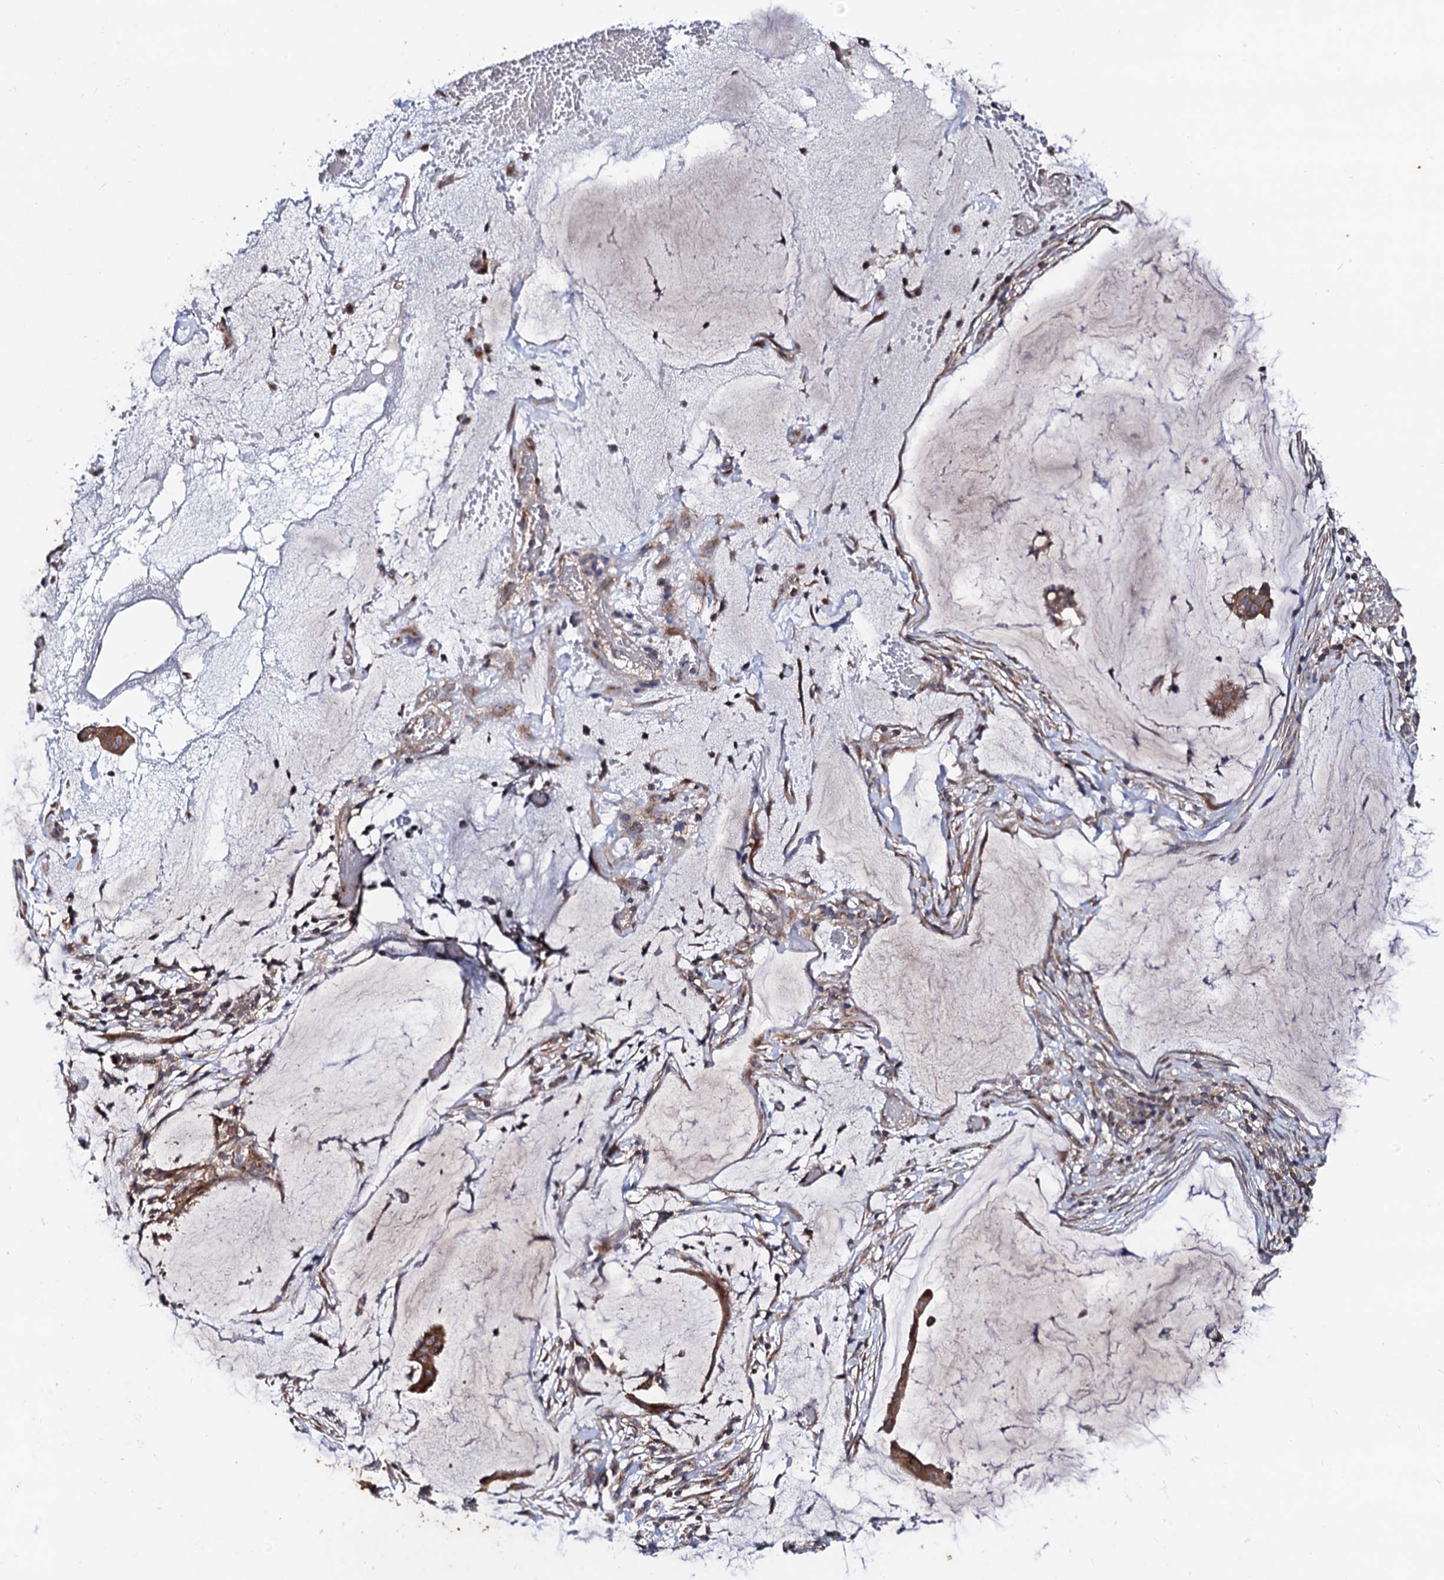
{"staining": {"intensity": "strong", "quantity": ">75%", "location": "cytoplasmic/membranous"}, "tissue": "ovarian cancer", "cell_type": "Tumor cells", "image_type": "cancer", "snomed": [{"axis": "morphology", "description": "Cystadenocarcinoma, mucinous, NOS"}, {"axis": "topography", "description": "Ovary"}], "caption": "A high-resolution micrograph shows immunohistochemistry (IHC) staining of ovarian cancer (mucinous cystadenocarcinoma), which exhibits strong cytoplasmic/membranous expression in approximately >75% of tumor cells.", "gene": "DYDC1", "patient": {"sex": "female", "age": 73}}